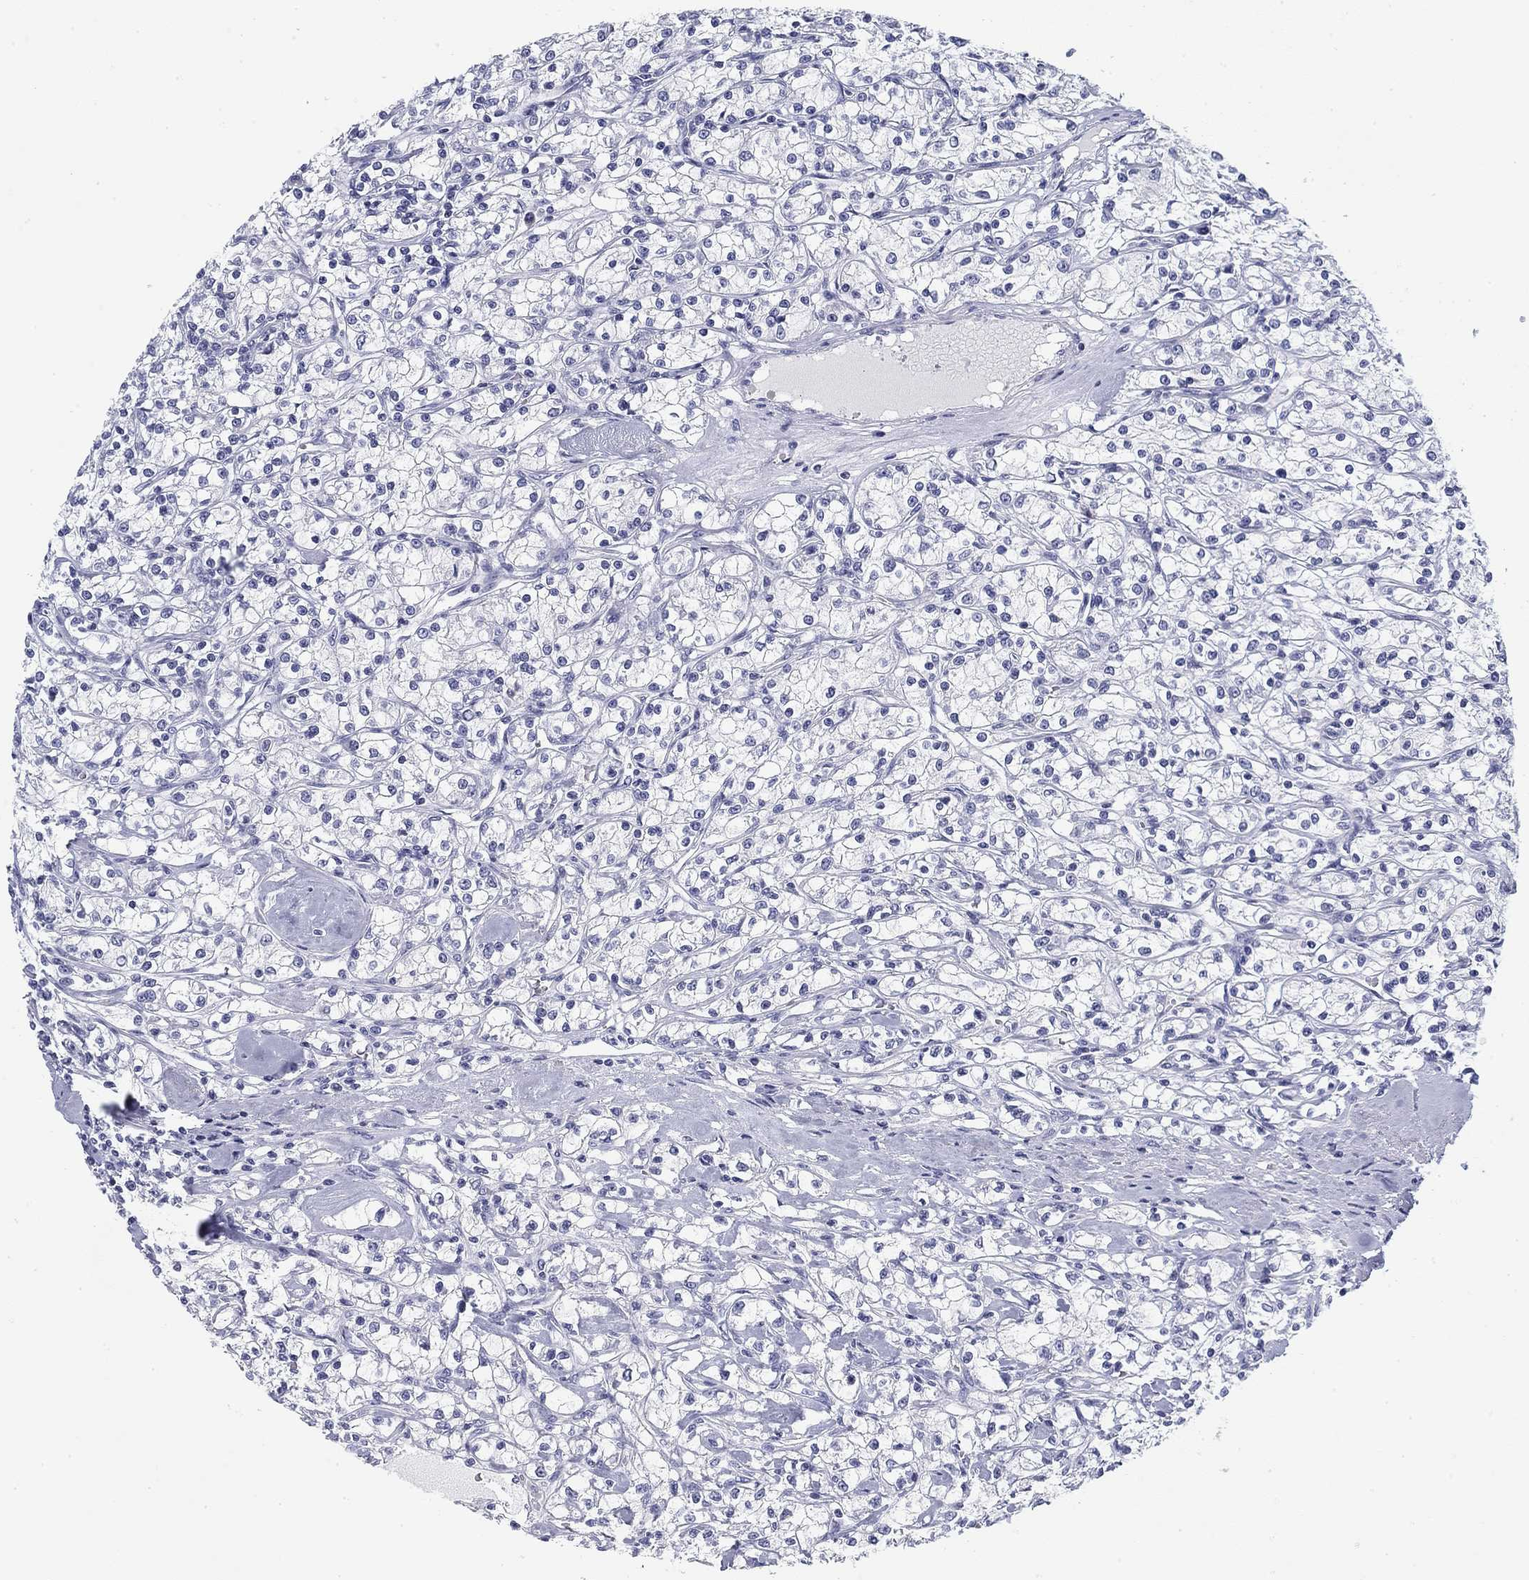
{"staining": {"intensity": "negative", "quantity": "none", "location": "none"}, "tissue": "renal cancer", "cell_type": "Tumor cells", "image_type": "cancer", "snomed": [{"axis": "morphology", "description": "Adenocarcinoma, NOS"}, {"axis": "topography", "description": "Kidney"}], "caption": "High magnification brightfield microscopy of renal cancer (adenocarcinoma) stained with DAB (3,3'-diaminobenzidine) (brown) and counterstained with hematoxylin (blue): tumor cells show no significant expression.", "gene": "CD79B", "patient": {"sex": "female", "age": 59}}